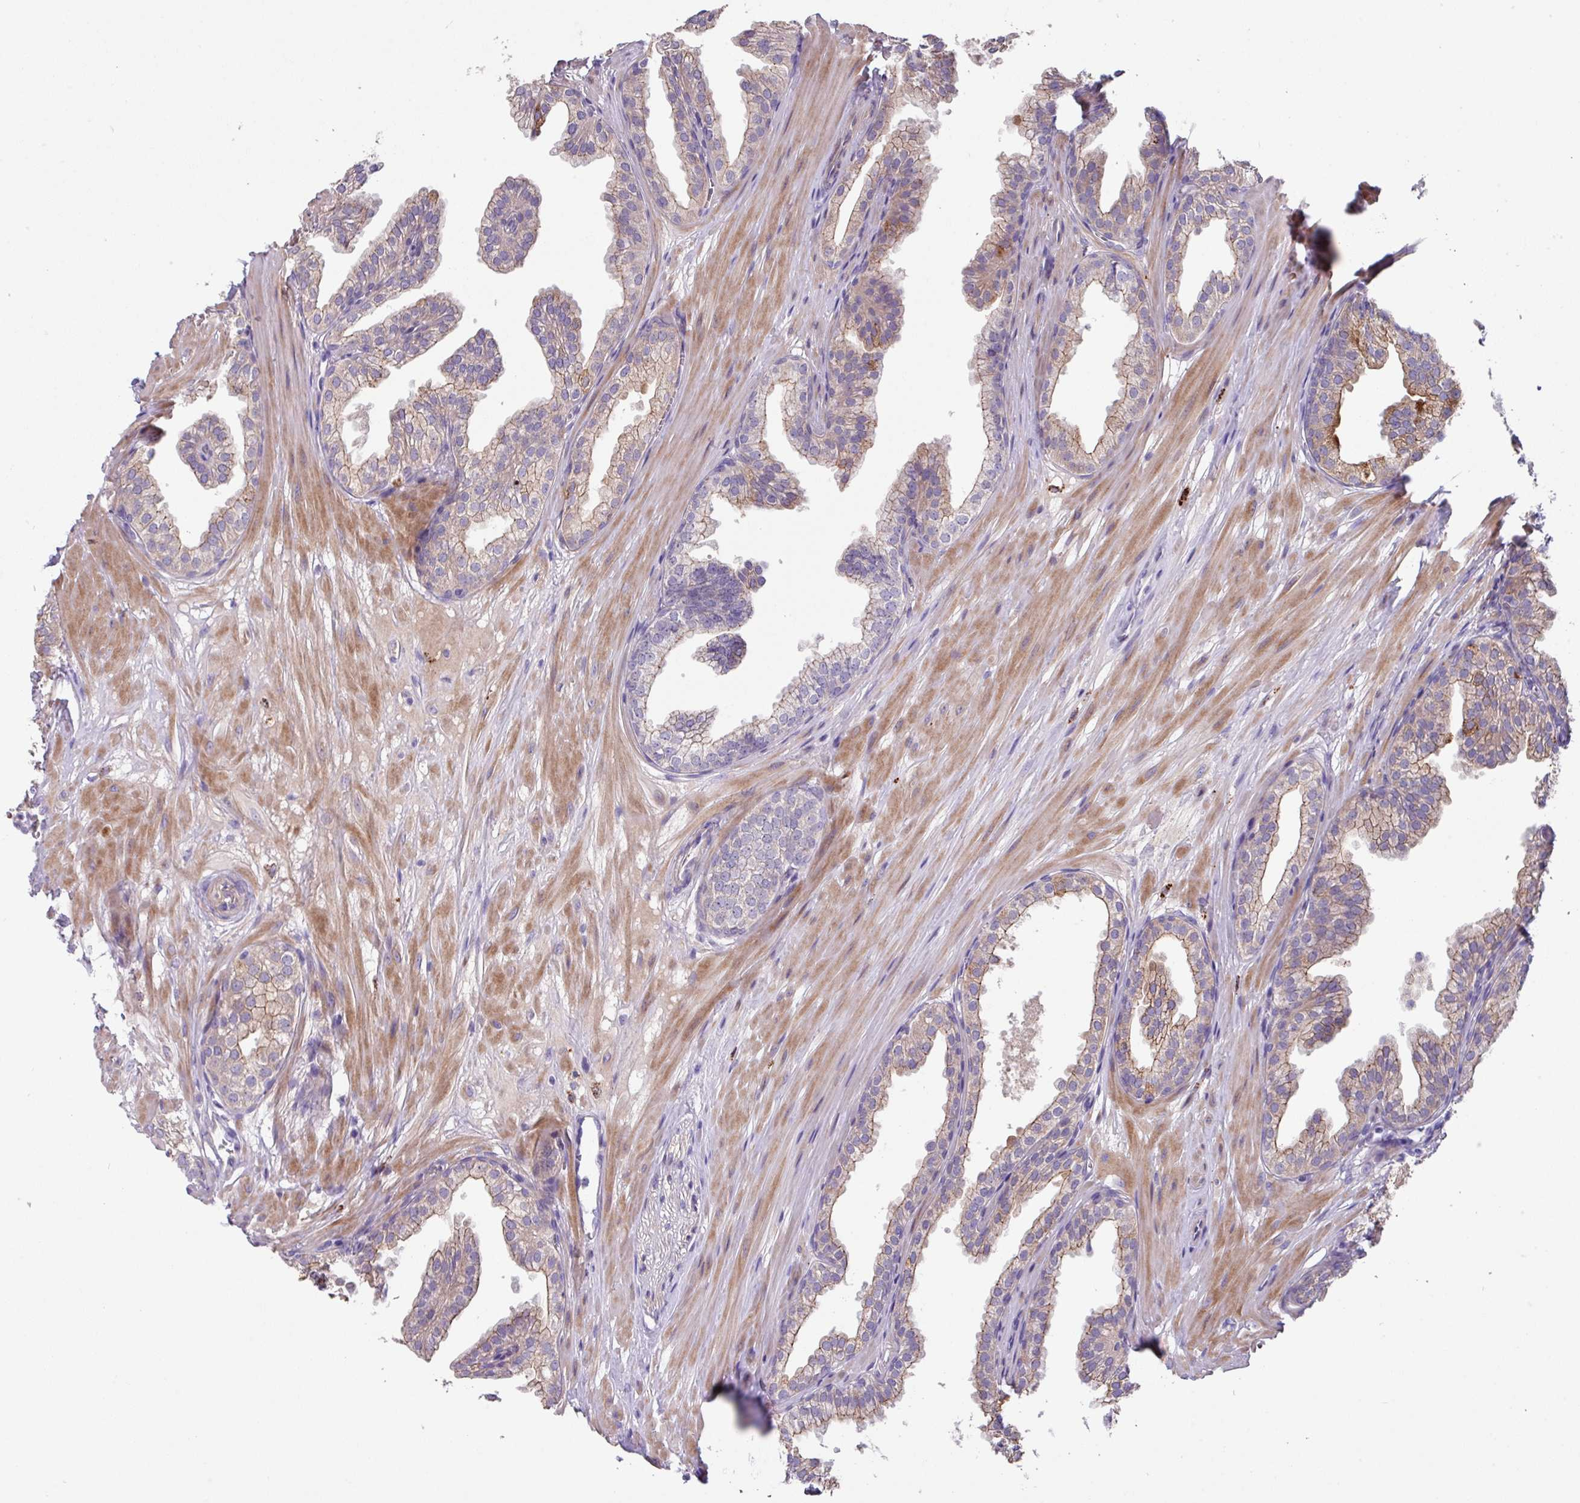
{"staining": {"intensity": "strong", "quantity": "25%-75%", "location": "cytoplasmic/membranous"}, "tissue": "prostate", "cell_type": "Glandular cells", "image_type": "normal", "snomed": [{"axis": "morphology", "description": "Normal tissue, NOS"}, {"axis": "topography", "description": "Prostate"}, {"axis": "topography", "description": "Peripheral nerve tissue"}], "caption": "IHC staining of benign prostate, which reveals high levels of strong cytoplasmic/membranous staining in approximately 25%-75% of glandular cells indicating strong cytoplasmic/membranous protein staining. The staining was performed using DAB (3,3'-diaminobenzidine) (brown) for protein detection and nuclei were counterstained in hematoxylin (blue).", "gene": "IQCJ", "patient": {"sex": "male", "age": 55}}